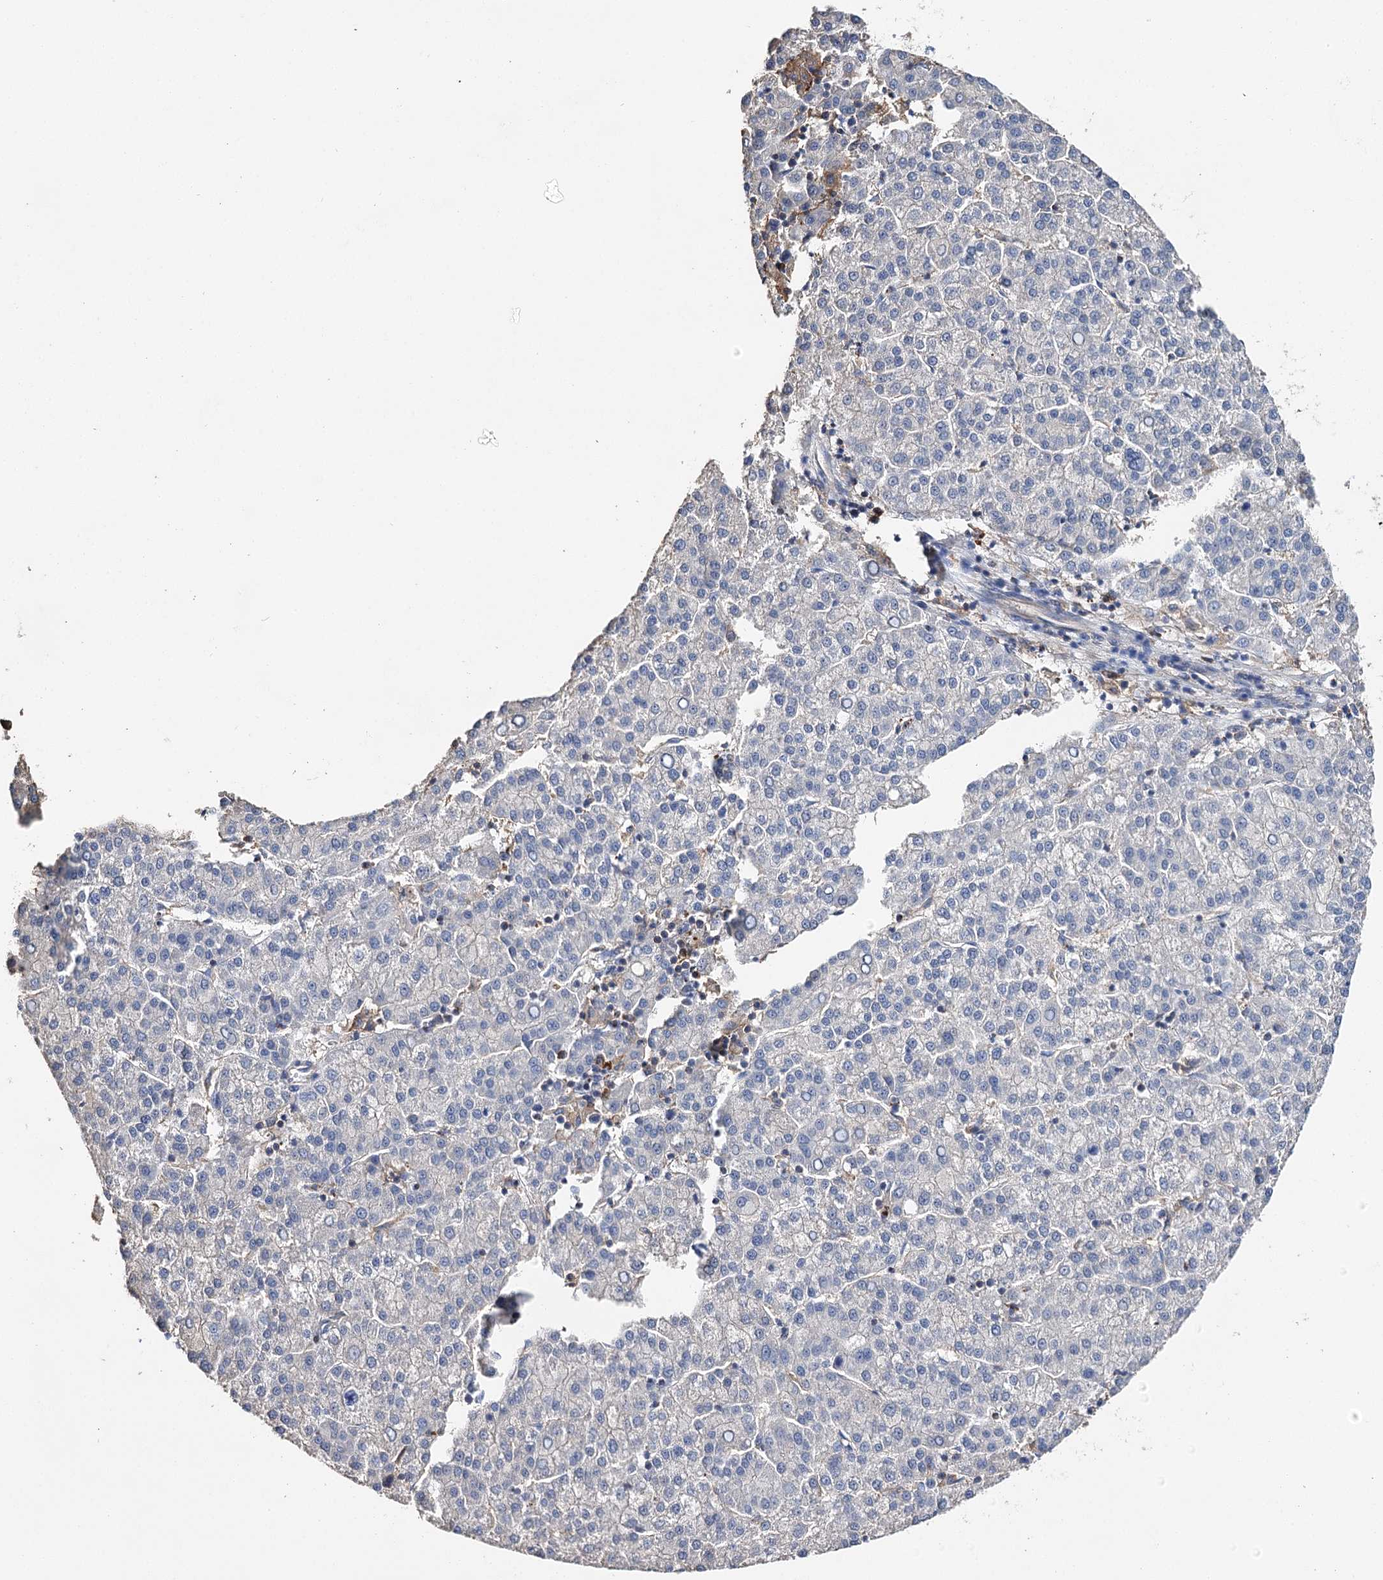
{"staining": {"intensity": "negative", "quantity": "none", "location": "none"}, "tissue": "liver cancer", "cell_type": "Tumor cells", "image_type": "cancer", "snomed": [{"axis": "morphology", "description": "Carcinoma, Hepatocellular, NOS"}, {"axis": "topography", "description": "Liver"}], "caption": "High magnification brightfield microscopy of liver hepatocellular carcinoma stained with DAB (3,3'-diaminobenzidine) (brown) and counterstained with hematoxylin (blue): tumor cells show no significant expression. (Immunohistochemistry (ihc), brightfield microscopy, high magnification).", "gene": "EPYC", "patient": {"sex": "female", "age": 58}}